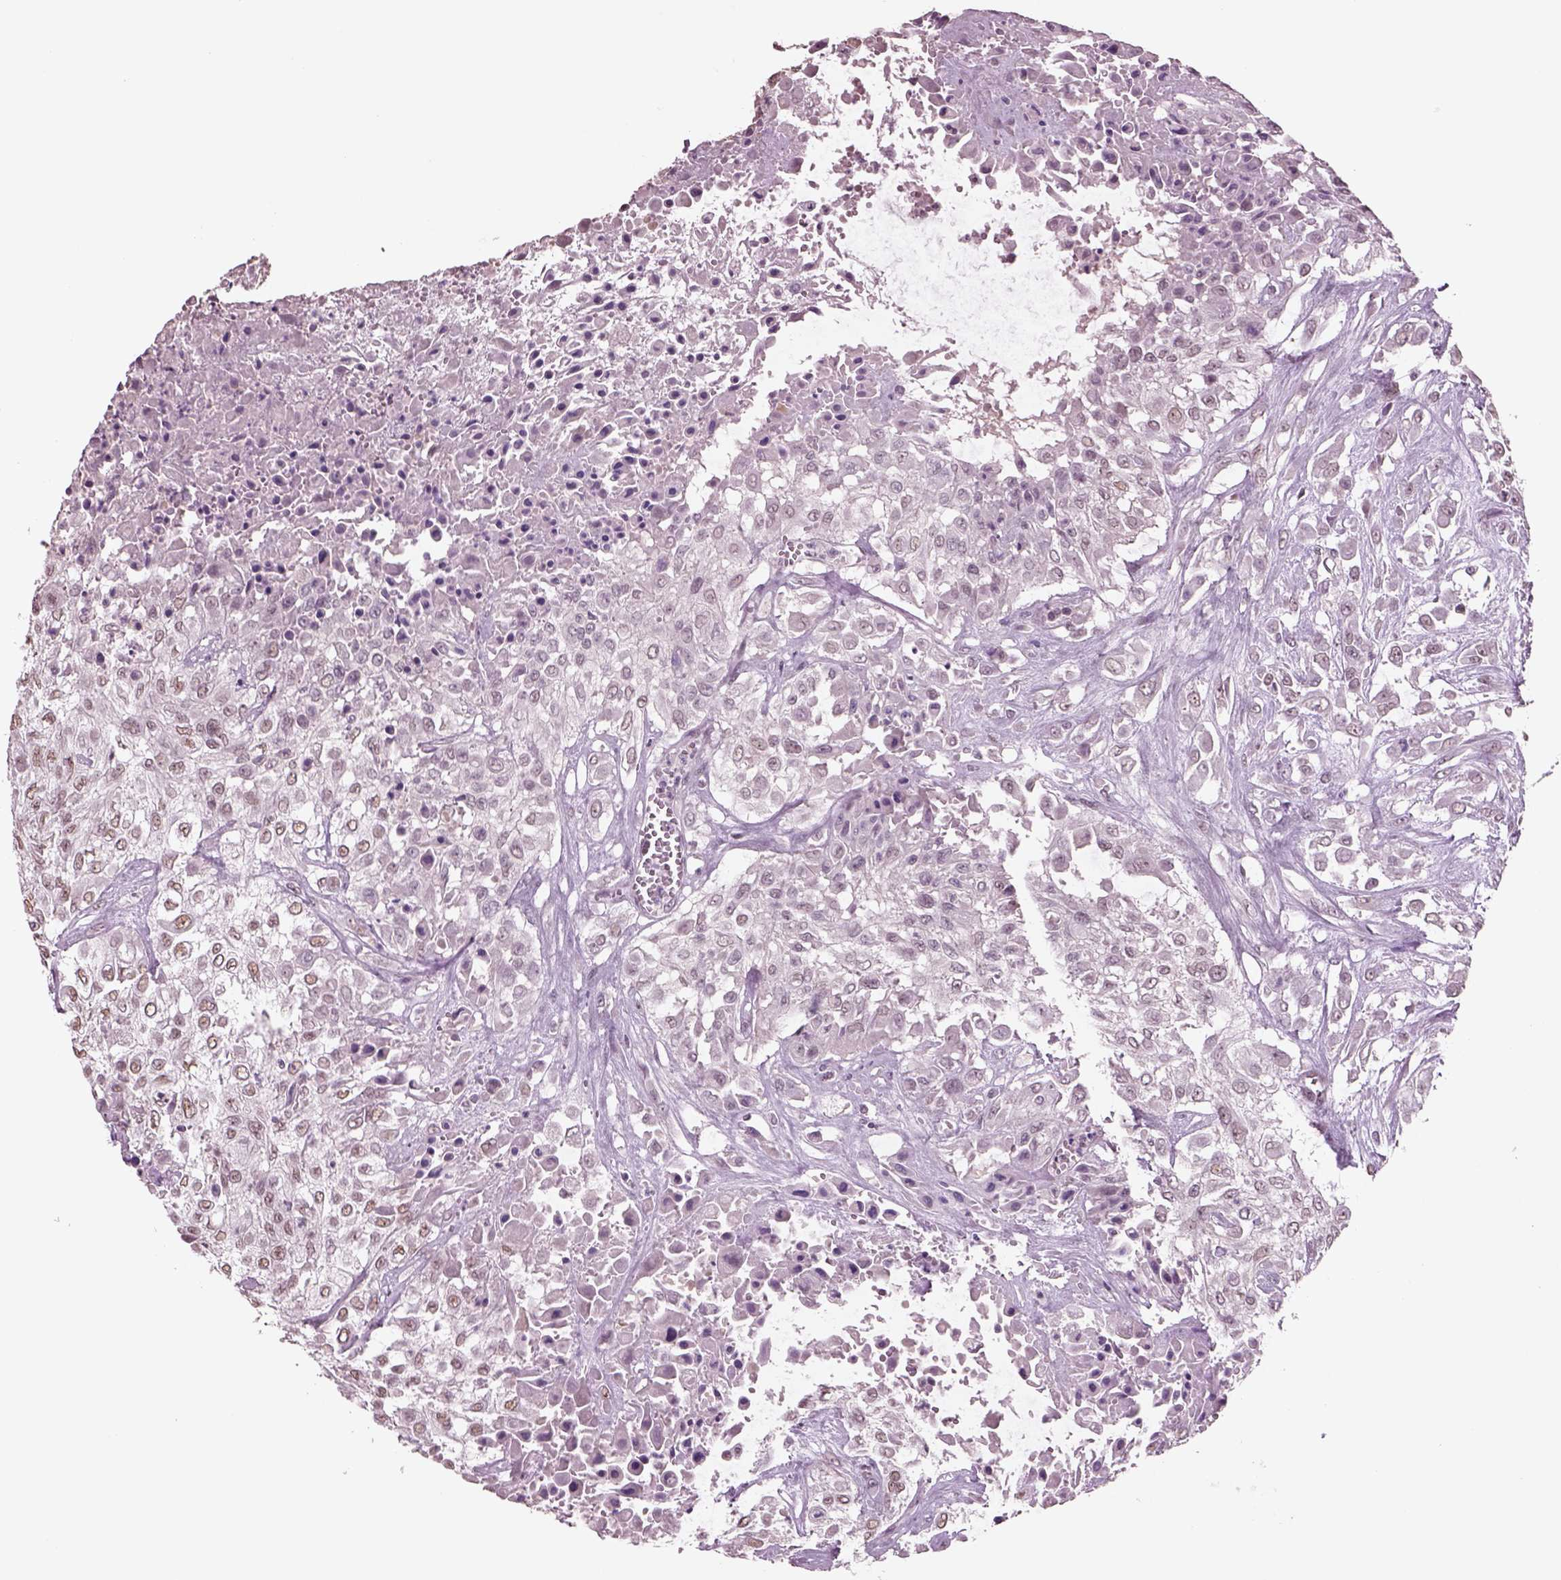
{"staining": {"intensity": "moderate", "quantity": "25%-75%", "location": "nuclear"}, "tissue": "urothelial cancer", "cell_type": "Tumor cells", "image_type": "cancer", "snomed": [{"axis": "morphology", "description": "Urothelial carcinoma, High grade"}, {"axis": "topography", "description": "Urinary bladder"}], "caption": "Tumor cells display moderate nuclear expression in about 25%-75% of cells in urothelial cancer.", "gene": "SEPHS1", "patient": {"sex": "male", "age": 57}}